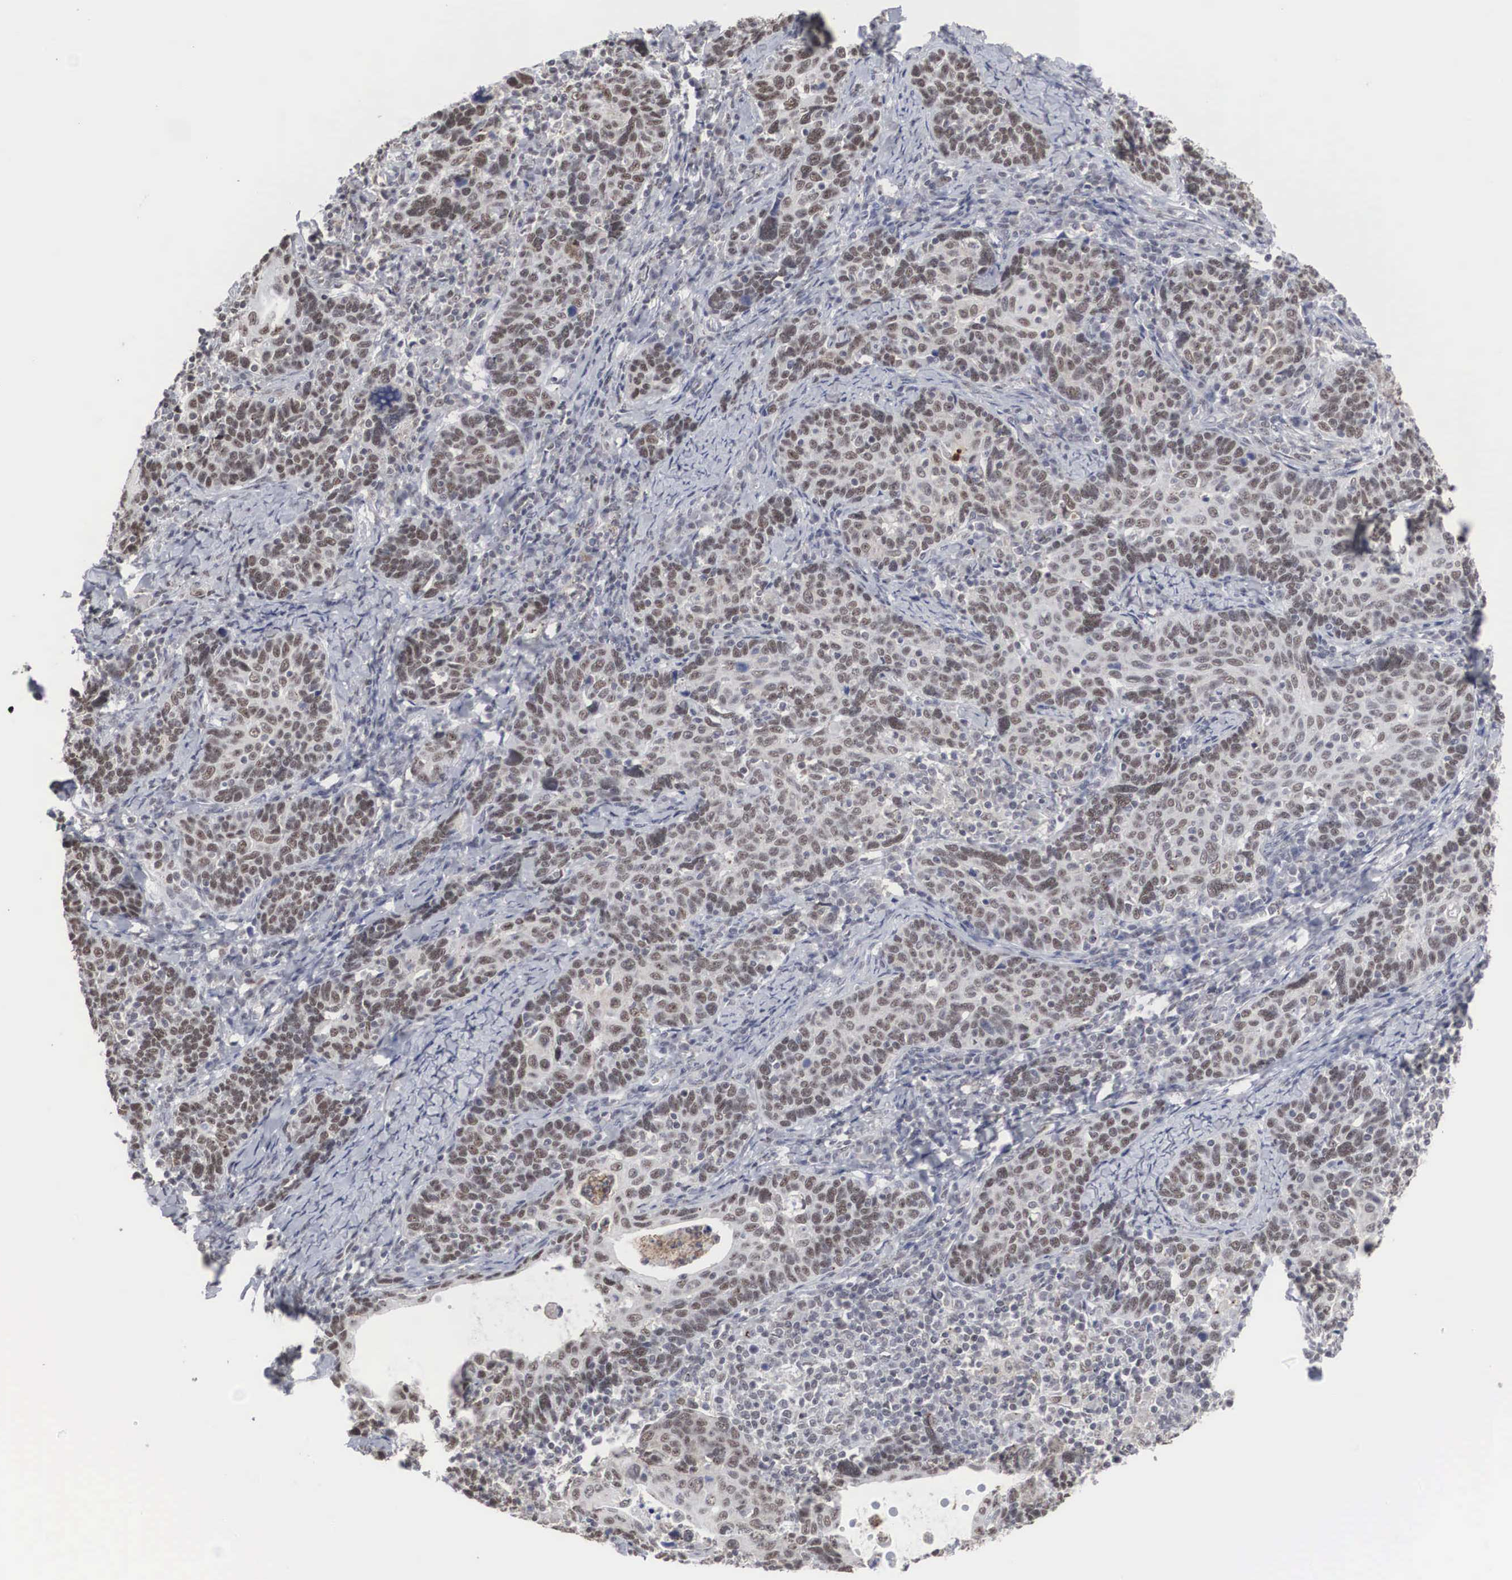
{"staining": {"intensity": "moderate", "quantity": ">75%", "location": "nuclear"}, "tissue": "cervical cancer", "cell_type": "Tumor cells", "image_type": "cancer", "snomed": [{"axis": "morphology", "description": "Squamous cell carcinoma, NOS"}, {"axis": "topography", "description": "Cervix"}], "caption": "Moderate nuclear staining is present in about >75% of tumor cells in cervical cancer. (Brightfield microscopy of DAB IHC at high magnification).", "gene": "AUTS2", "patient": {"sex": "female", "age": 41}}